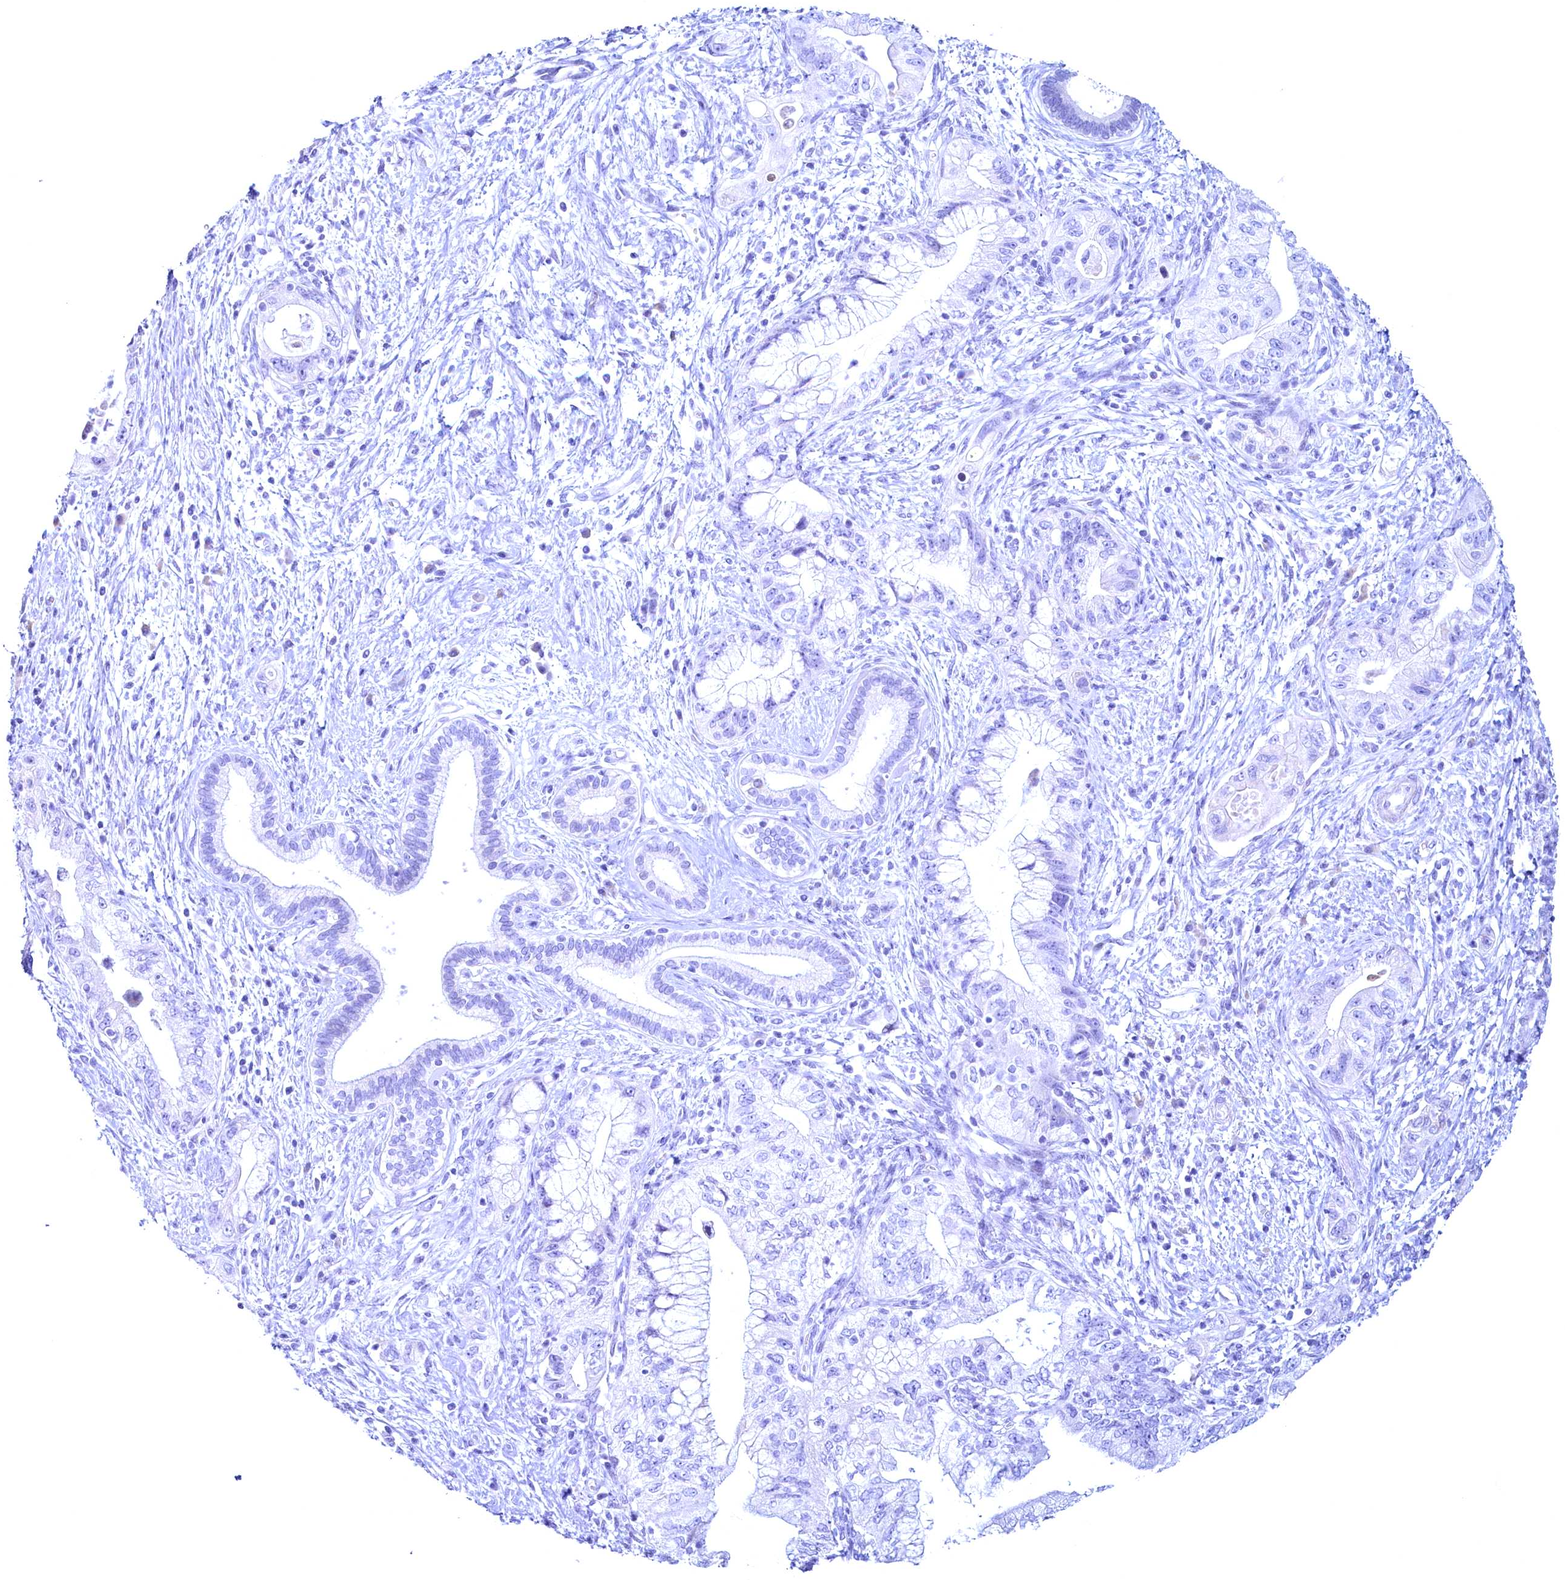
{"staining": {"intensity": "negative", "quantity": "none", "location": "none"}, "tissue": "pancreatic cancer", "cell_type": "Tumor cells", "image_type": "cancer", "snomed": [{"axis": "morphology", "description": "Adenocarcinoma, NOS"}, {"axis": "topography", "description": "Pancreas"}], "caption": "Human pancreatic adenocarcinoma stained for a protein using immunohistochemistry demonstrates no positivity in tumor cells.", "gene": "MAP1LC3A", "patient": {"sex": "female", "age": 73}}